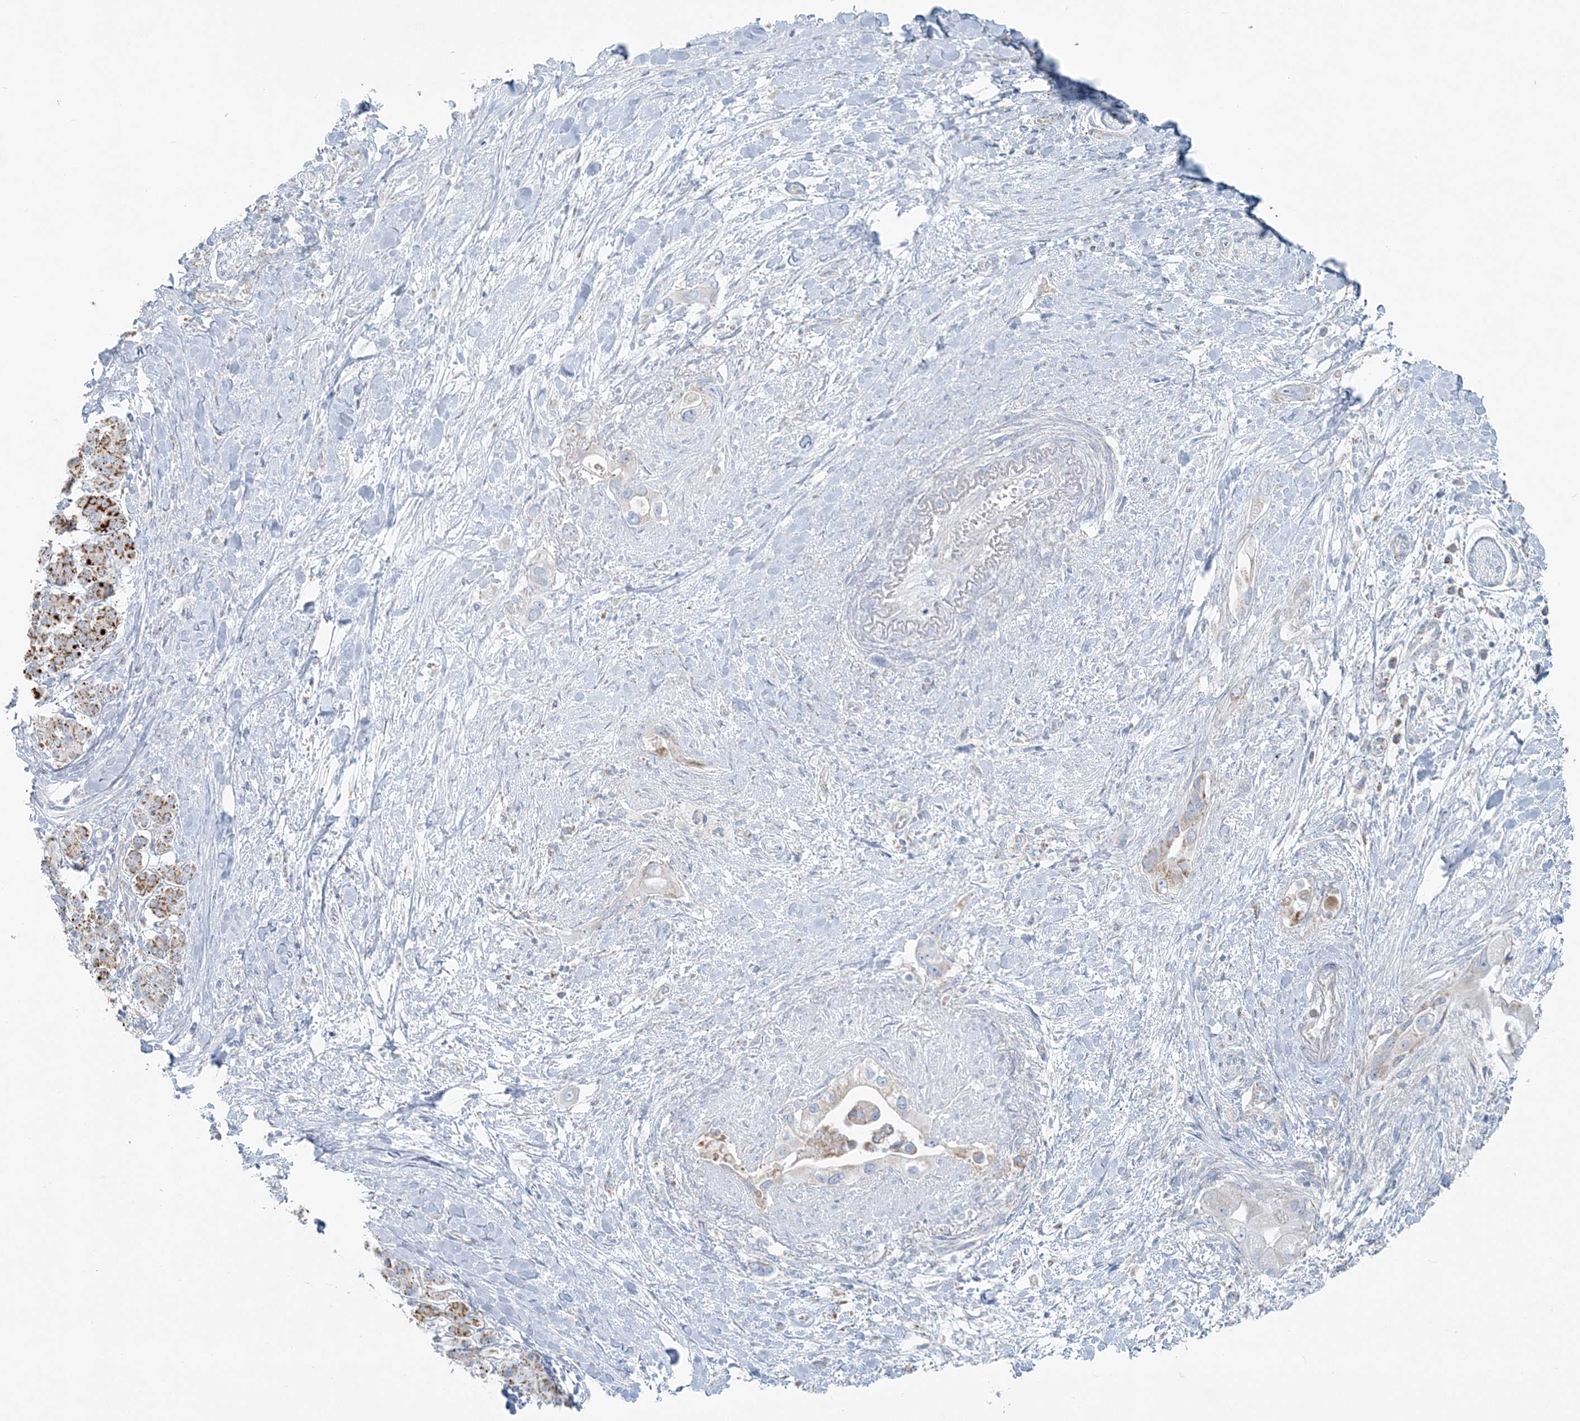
{"staining": {"intensity": "weak", "quantity": "<25%", "location": "cytoplasmic/membranous"}, "tissue": "pancreatic cancer", "cell_type": "Tumor cells", "image_type": "cancer", "snomed": [{"axis": "morphology", "description": "Inflammation, NOS"}, {"axis": "morphology", "description": "Adenocarcinoma, NOS"}, {"axis": "topography", "description": "Pancreas"}], "caption": "High power microscopy histopathology image of an immunohistochemistry photomicrograph of pancreatic cancer, revealing no significant staining in tumor cells.", "gene": "PCCB", "patient": {"sex": "female", "age": 56}}